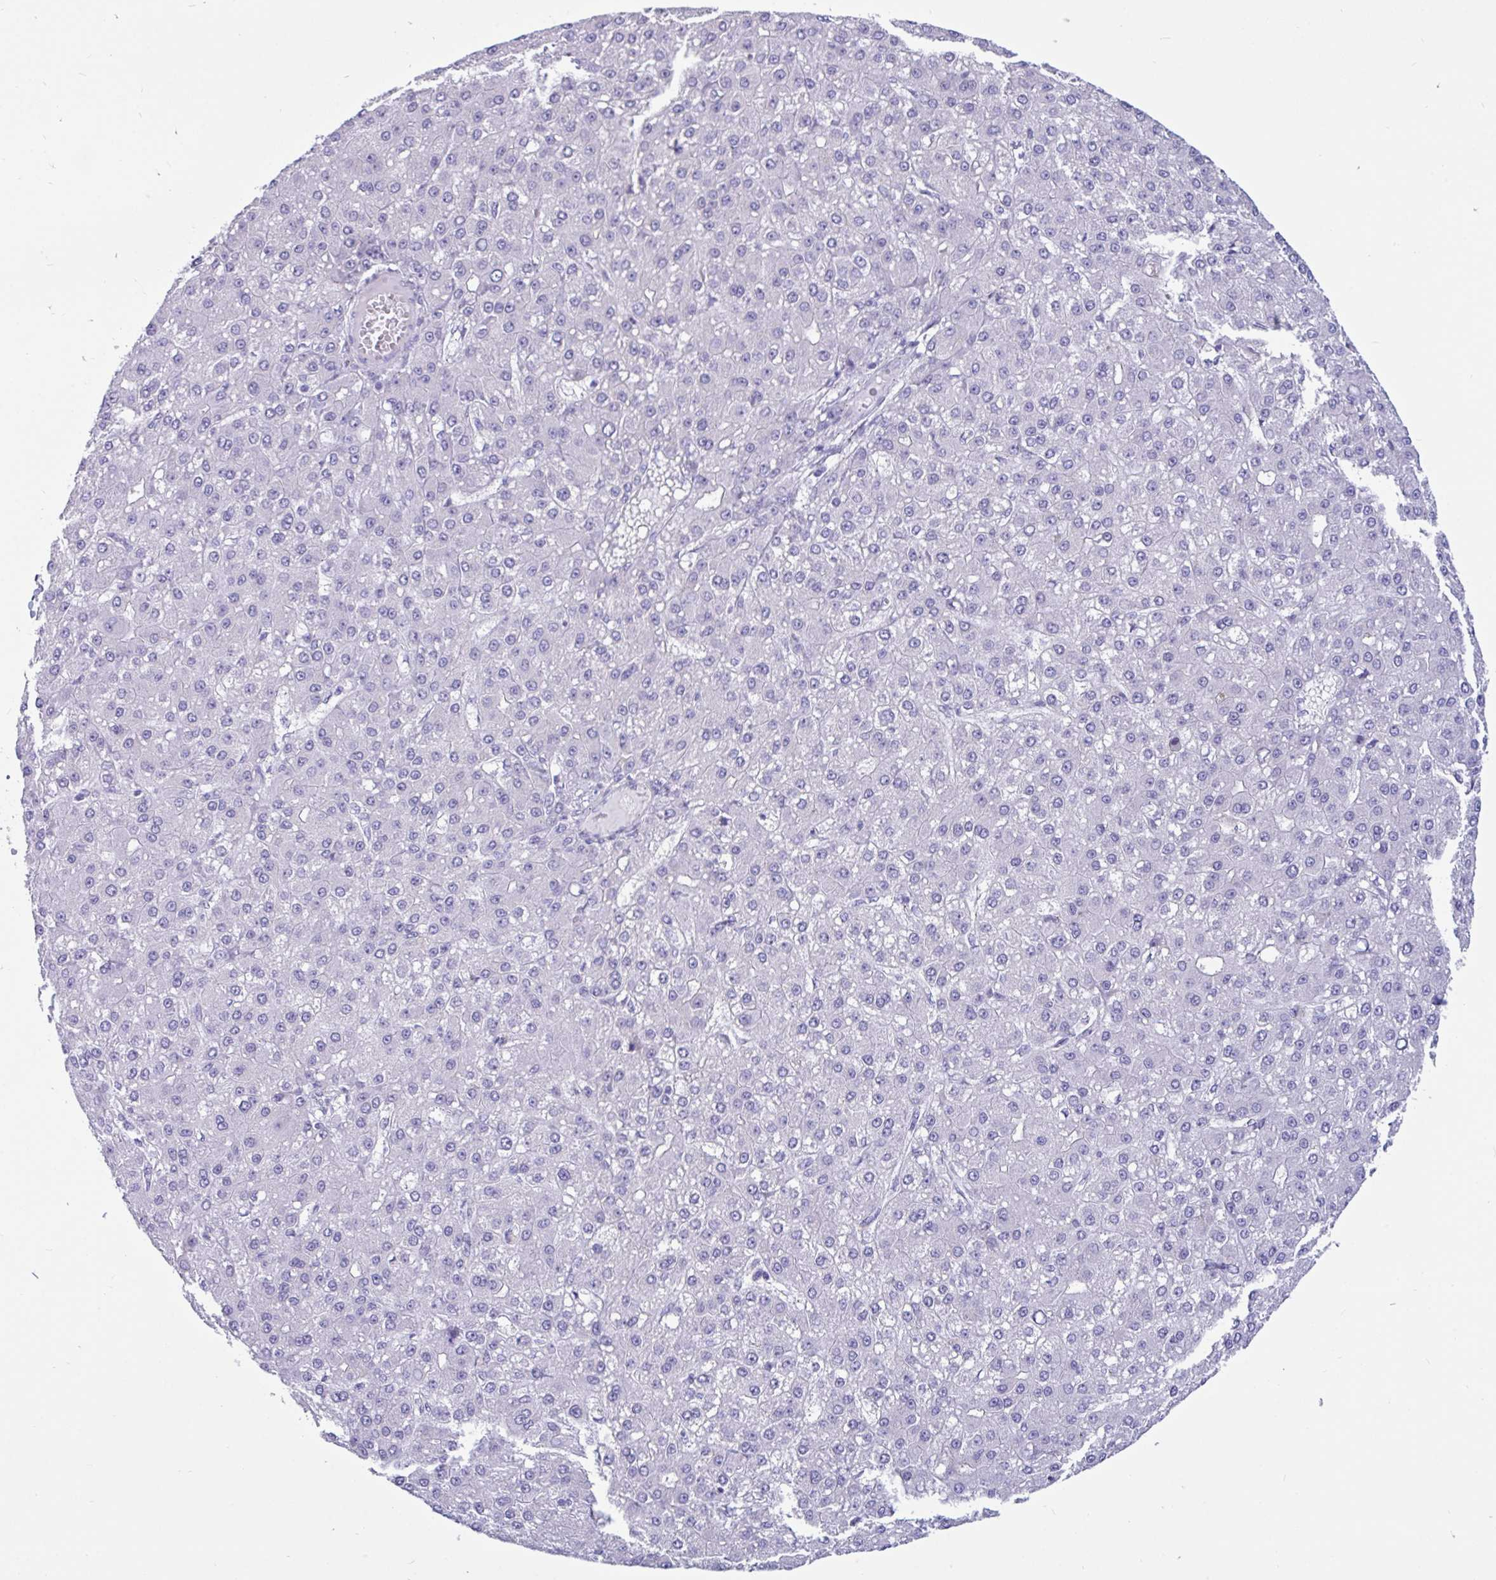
{"staining": {"intensity": "negative", "quantity": "none", "location": "none"}, "tissue": "liver cancer", "cell_type": "Tumor cells", "image_type": "cancer", "snomed": [{"axis": "morphology", "description": "Carcinoma, Hepatocellular, NOS"}, {"axis": "topography", "description": "Liver"}], "caption": "Tumor cells show no significant positivity in liver cancer (hepatocellular carcinoma).", "gene": "RNASE3", "patient": {"sex": "male", "age": 67}}